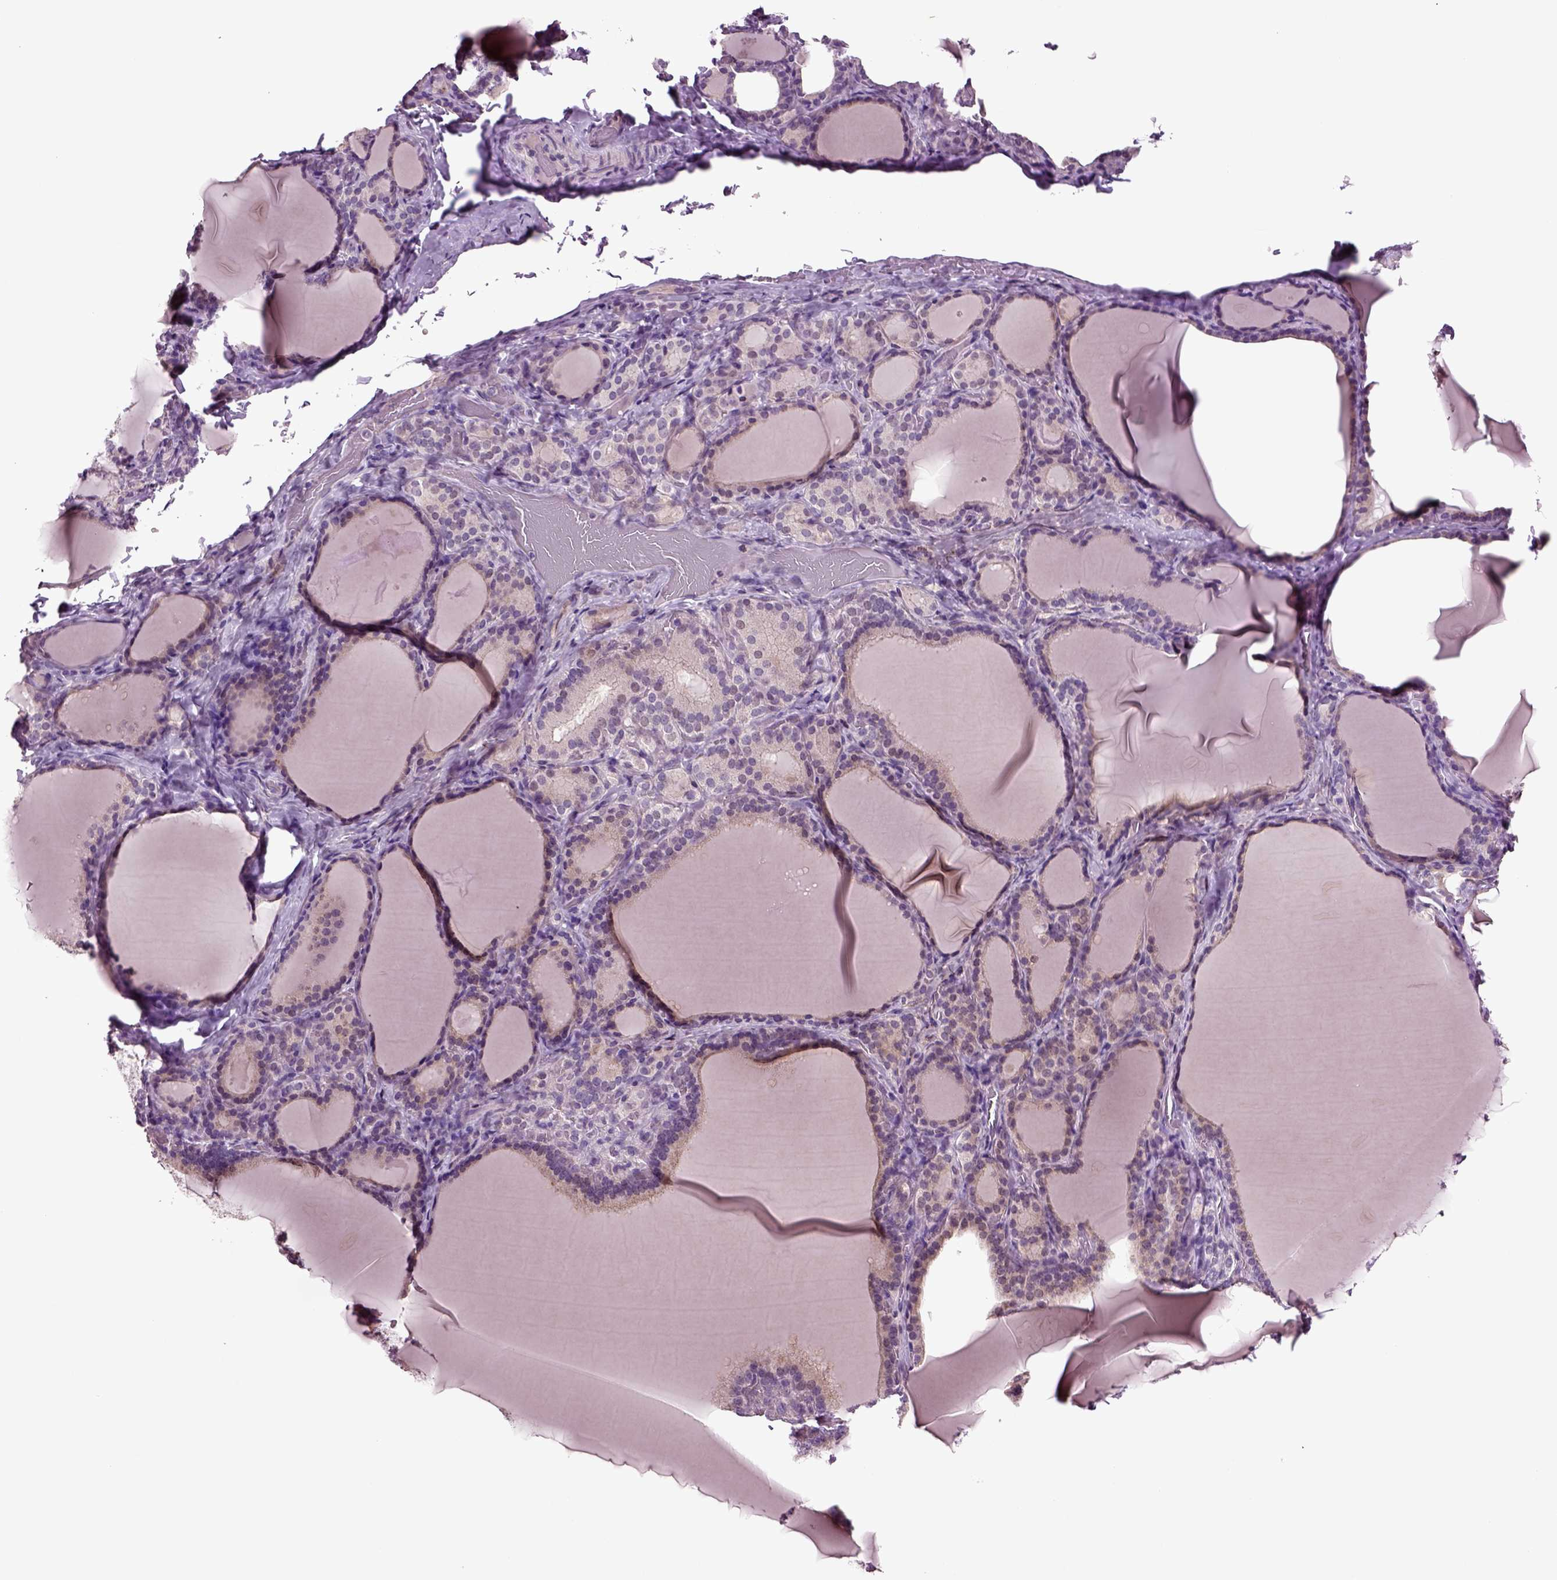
{"staining": {"intensity": "negative", "quantity": "none", "location": "none"}, "tissue": "thyroid gland", "cell_type": "Glandular cells", "image_type": "normal", "snomed": [{"axis": "morphology", "description": "Normal tissue, NOS"}, {"axis": "morphology", "description": "Hyperplasia, NOS"}, {"axis": "topography", "description": "Thyroid gland"}], "caption": "Immunohistochemistry of benign thyroid gland reveals no staining in glandular cells.", "gene": "SLC17A6", "patient": {"sex": "female", "age": 27}}